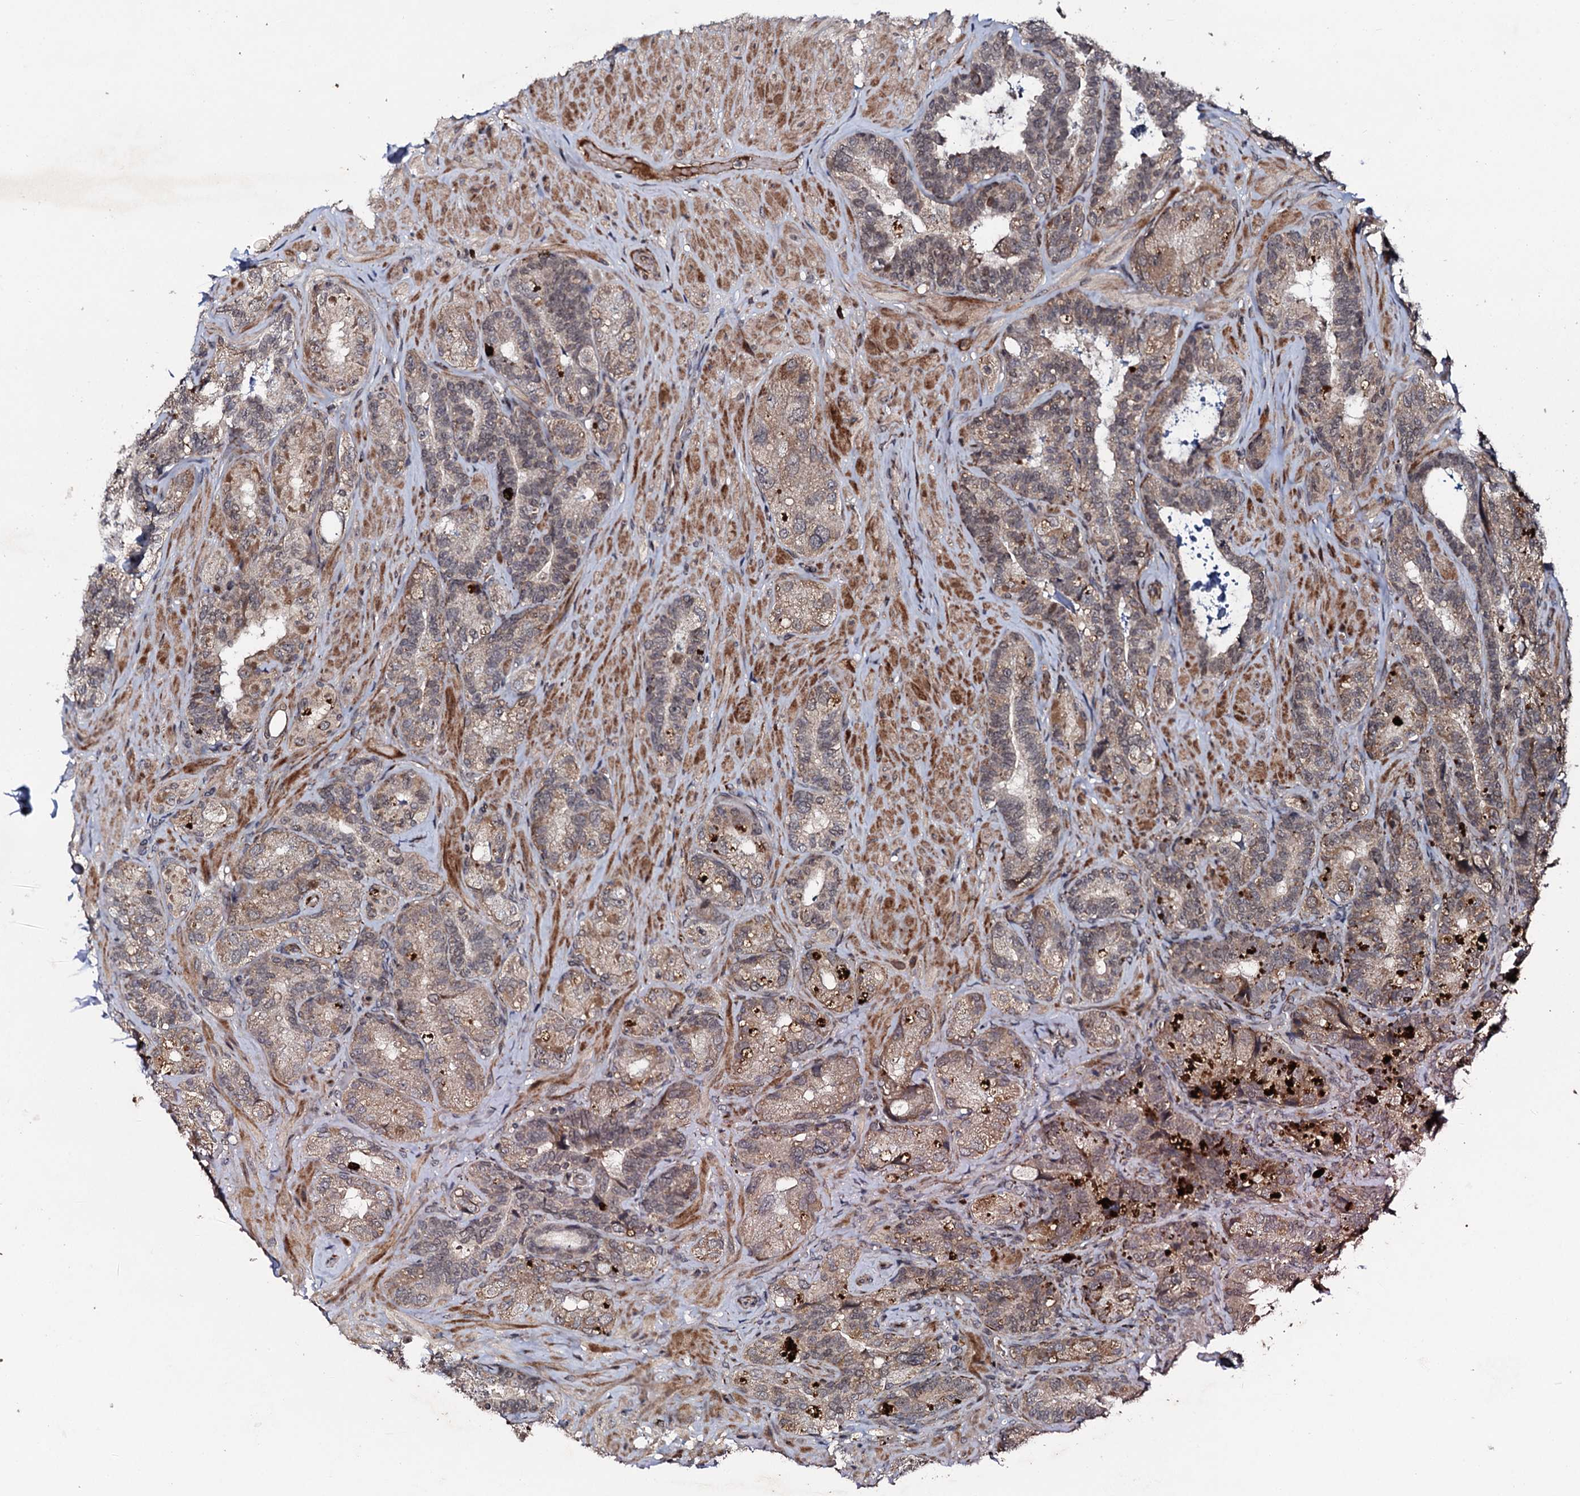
{"staining": {"intensity": "weak", "quantity": "25%-75%", "location": "cytoplasmic/membranous"}, "tissue": "seminal vesicle", "cell_type": "Glandular cells", "image_type": "normal", "snomed": [{"axis": "morphology", "description": "Normal tissue, NOS"}, {"axis": "topography", "description": "Prostate and seminal vesicle, NOS"}, {"axis": "topography", "description": "Prostate"}, {"axis": "topography", "description": "Seminal veicle"}], "caption": "The immunohistochemical stain highlights weak cytoplasmic/membranous staining in glandular cells of benign seminal vesicle.", "gene": "FAM111A", "patient": {"sex": "male", "age": 67}}